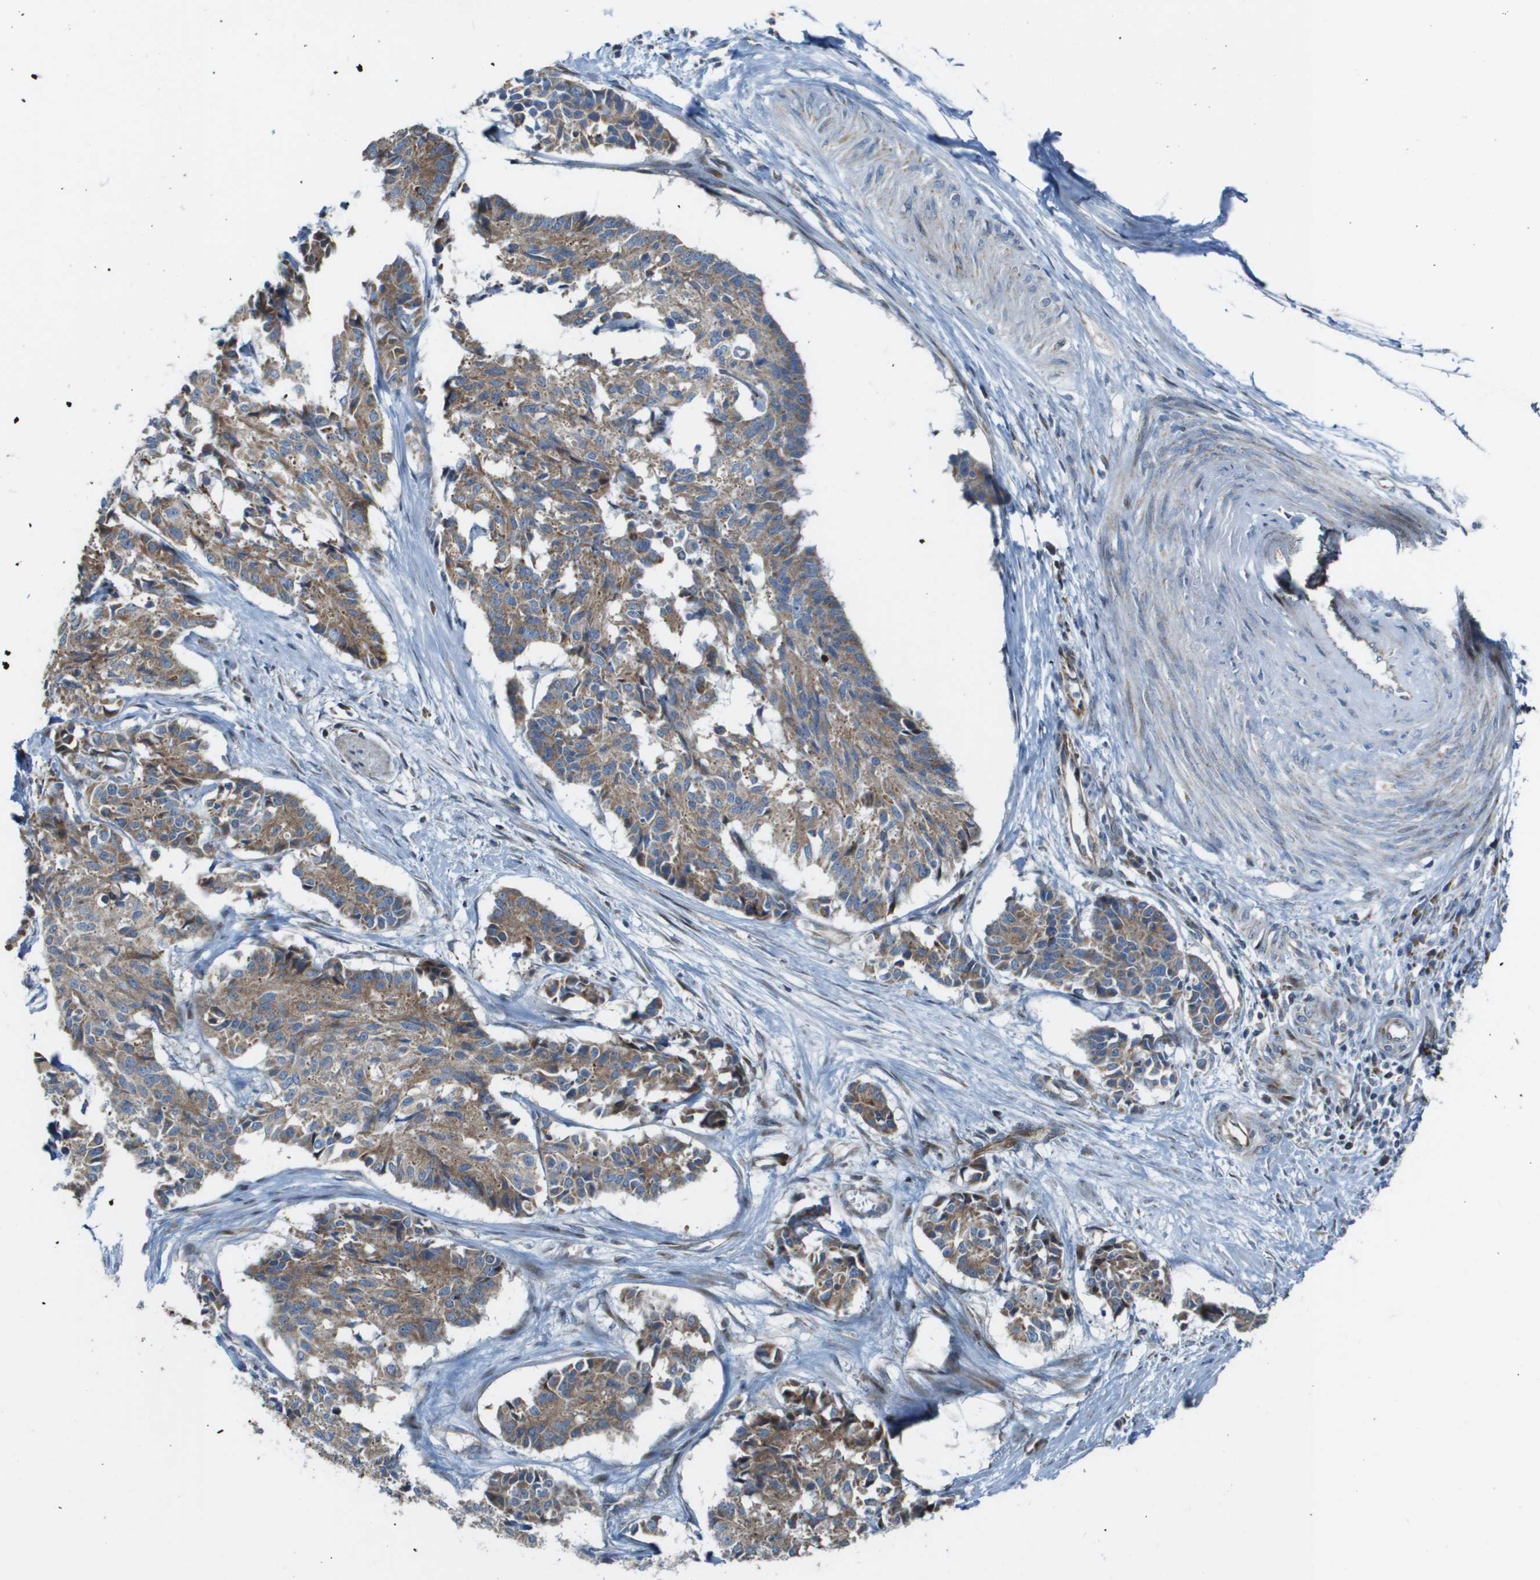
{"staining": {"intensity": "moderate", "quantity": ">75%", "location": "cytoplasmic/membranous"}, "tissue": "cervical cancer", "cell_type": "Tumor cells", "image_type": "cancer", "snomed": [{"axis": "morphology", "description": "Squamous cell carcinoma, NOS"}, {"axis": "topography", "description": "Cervix"}], "caption": "Immunohistochemistry micrograph of cervical squamous cell carcinoma stained for a protein (brown), which demonstrates medium levels of moderate cytoplasmic/membranous expression in about >75% of tumor cells.", "gene": "MGAT3", "patient": {"sex": "female", "age": 35}}